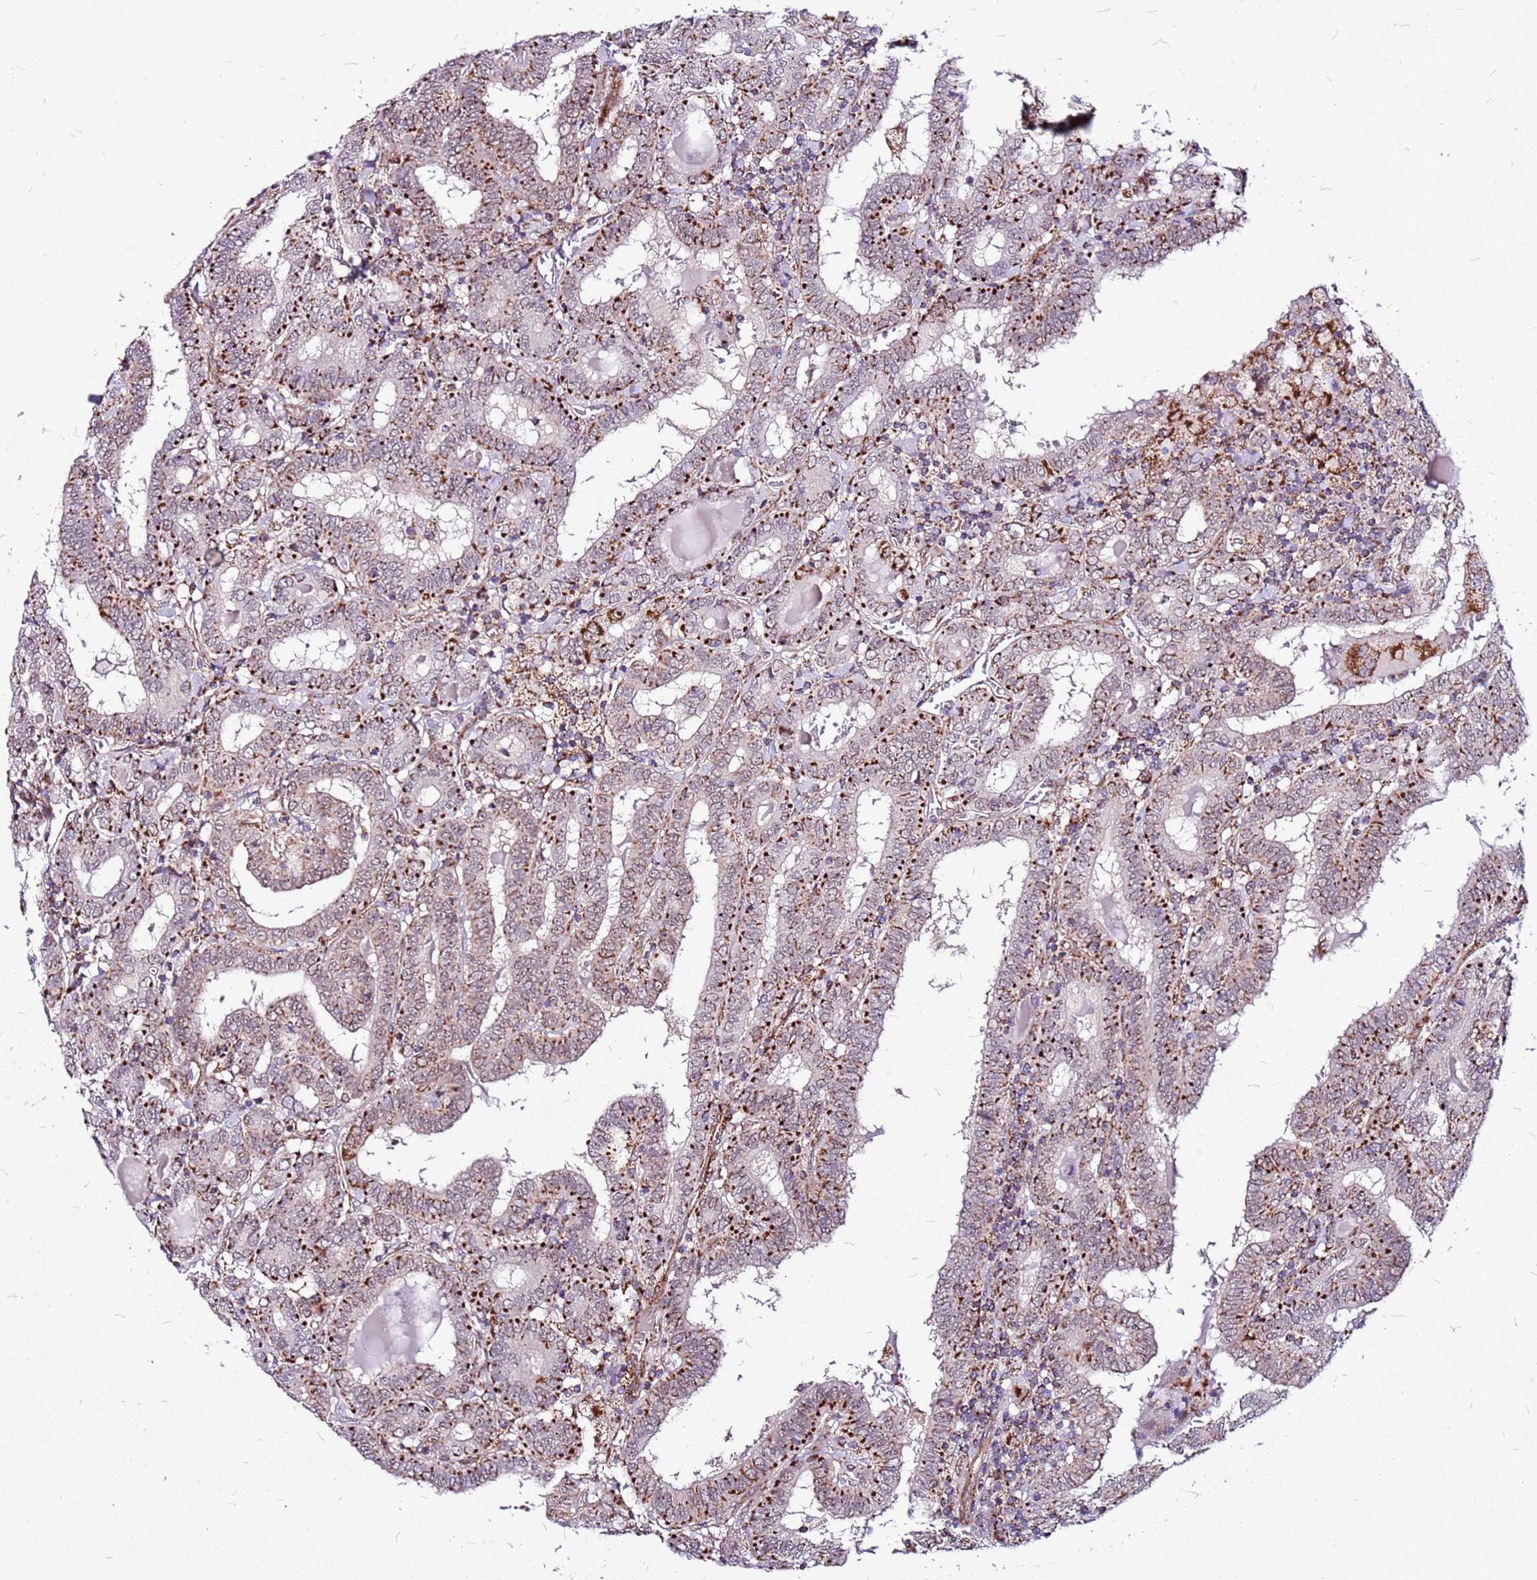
{"staining": {"intensity": "strong", "quantity": "25%-75%", "location": "cytoplasmic/membranous"}, "tissue": "thyroid cancer", "cell_type": "Tumor cells", "image_type": "cancer", "snomed": [{"axis": "morphology", "description": "Papillary adenocarcinoma, NOS"}, {"axis": "topography", "description": "Thyroid gland"}], "caption": "Protein staining by immunohistochemistry (IHC) displays strong cytoplasmic/membranous expression in about 25%-75% of tumor cells in papillary adenocarcinoma (thyroid).", "gene": "OR51T1", "patient": {"sex": "female", "age": 72}}